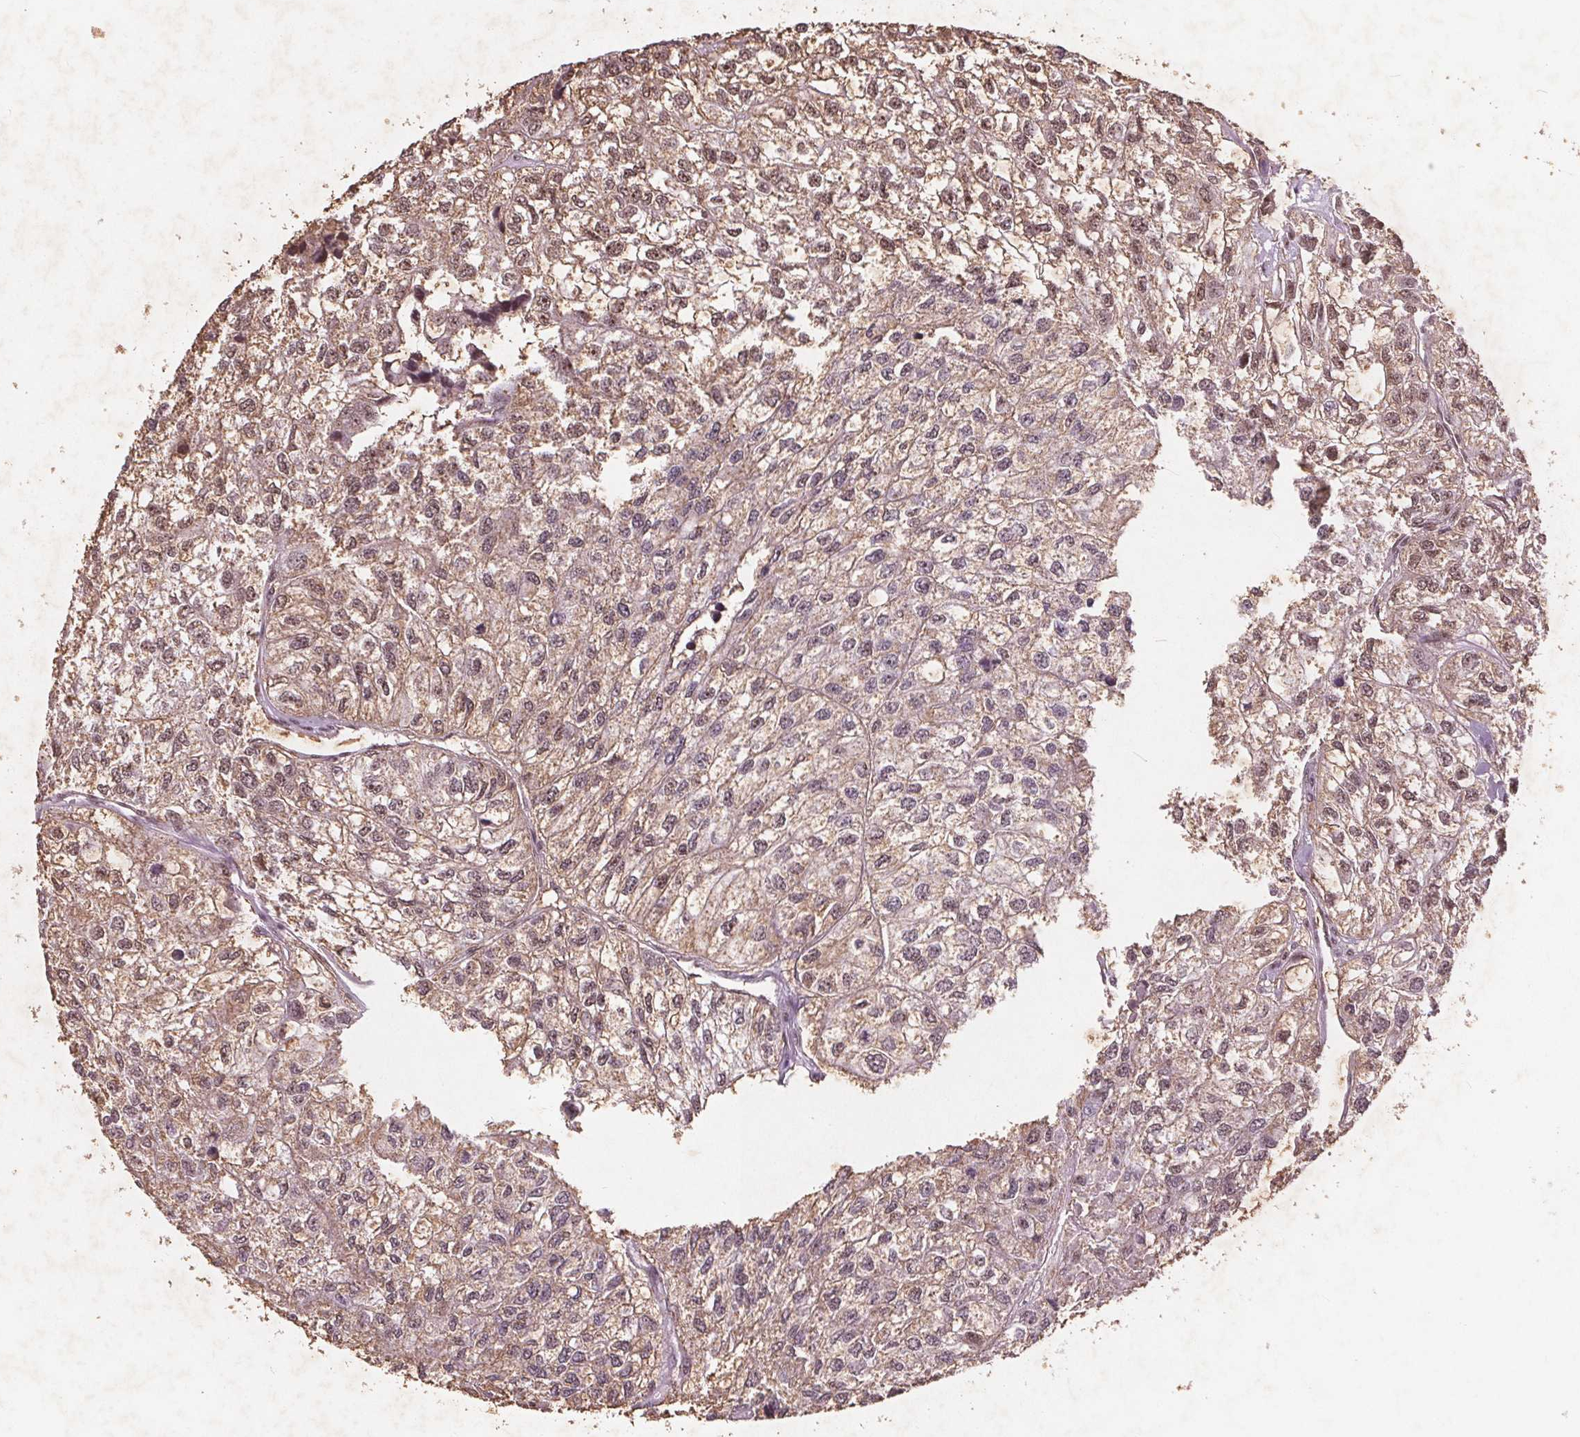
{"staining": {"intensity": "weak", "quantity": ">75%", "location": "nuclear"}, "tissue": "renal cancer", "cell_type": "Tumor cells", "image_type": "cancer", "snomed": [{"axis": "morphology", "description": "Adenocarcinoma, NOS"}, {"axis": "topography", "description": "Kidney"}], "caption": "Renal cancer (adenocarcinoma) stained with a protein marker shows weak staining in tumor cells.", "gene": "RPS6KA2", "patient": {"sex": "male", "age": 56}}